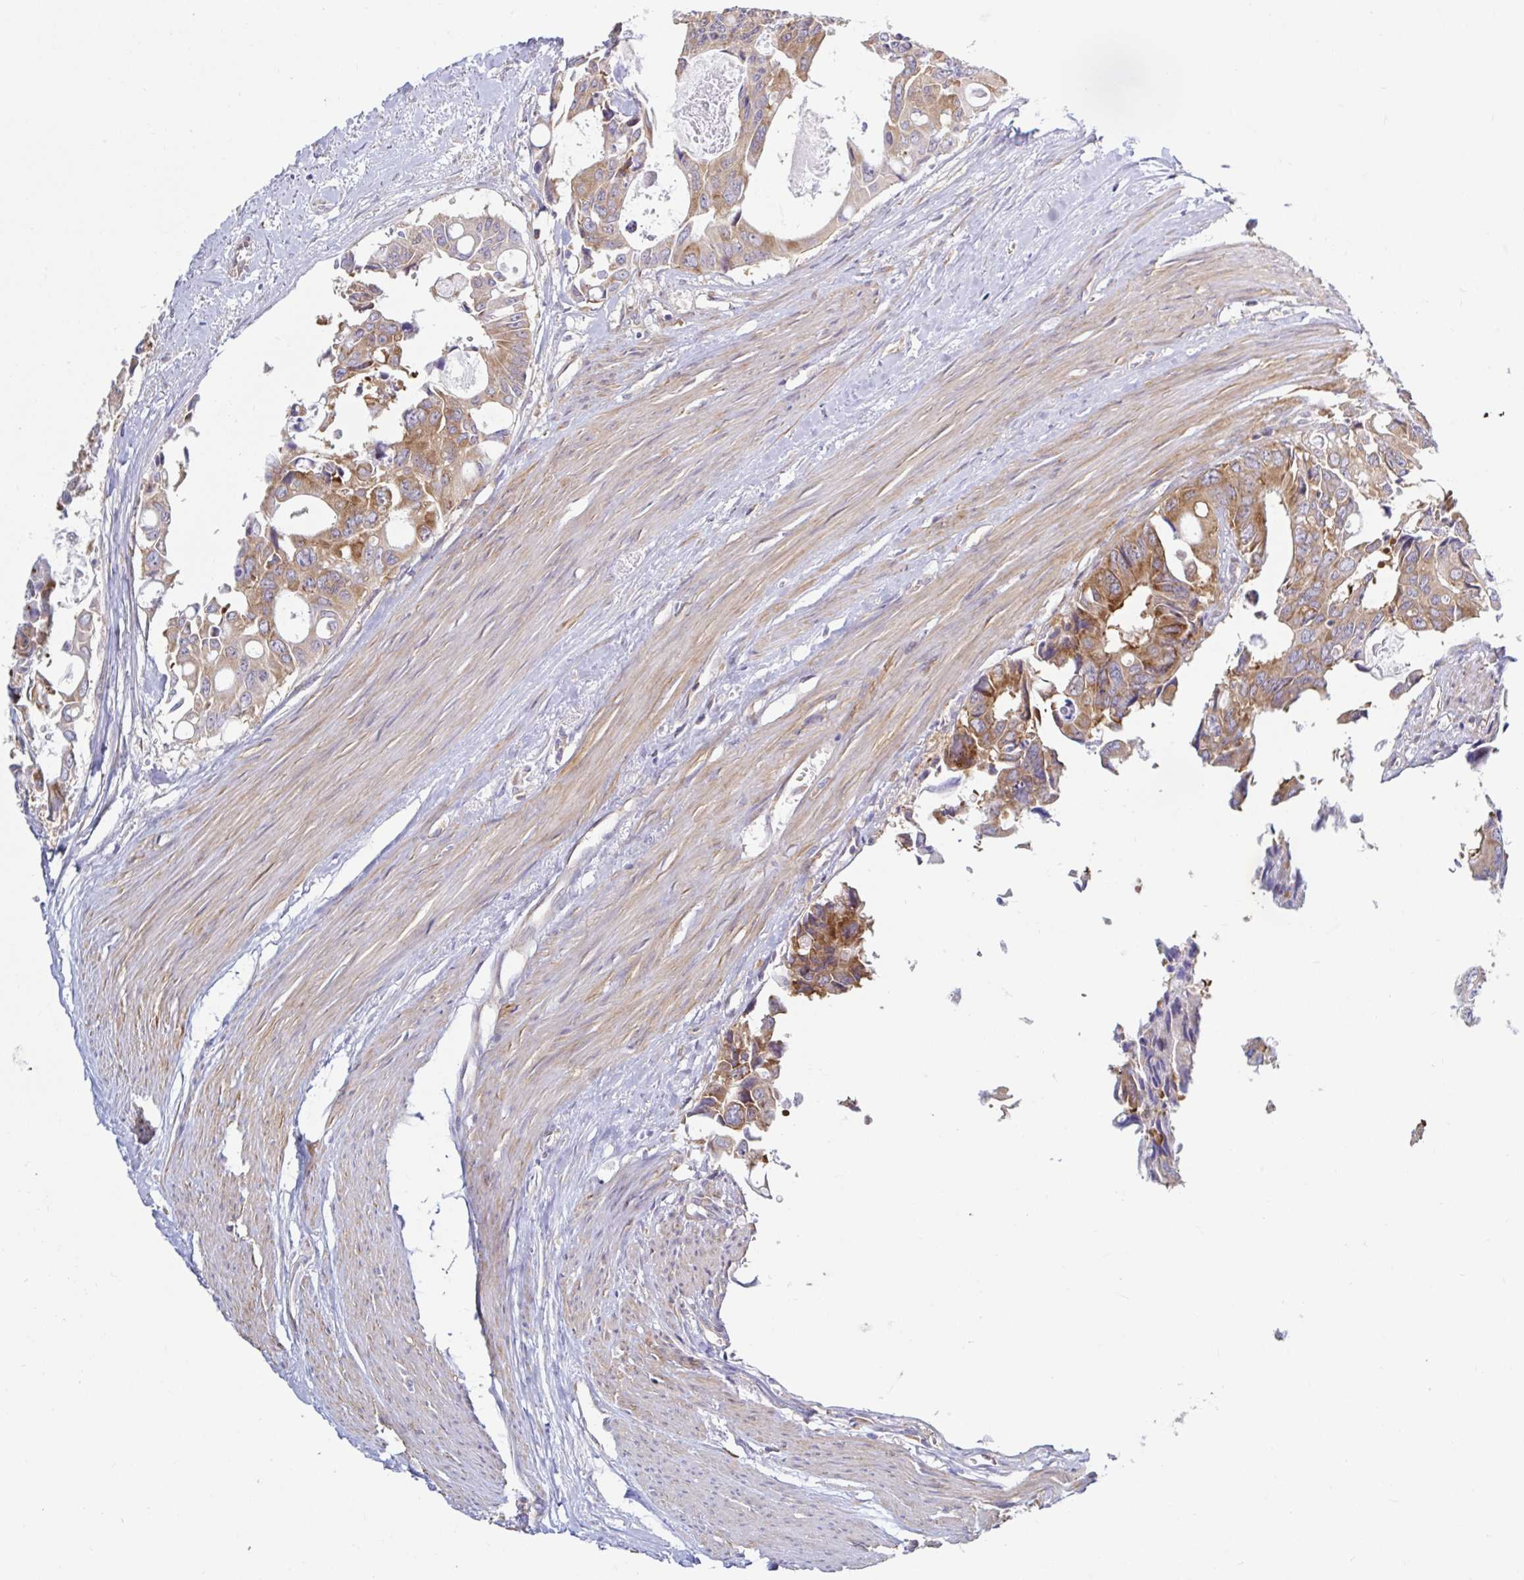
{"staining": {"intensity": "weak", "quantity": ">75%", "location": "cytoplasmic/membranous"}, "tissue": "colorectal cancer", "cell_type": "Tumor cells", "image_type": "cancer", "snomed": [{"axis": "morphology", "description": "Adenocarcinoma, NOS"}, {"axis": "topography", "description": "Rectum"}], "caption": "Colorectal cancer was stained to show a protein in brown. There is low levels of weak cytoplasmic/membranous expression in approximately >75% of tumor cells. (DAB (3,3'-diaminobenzidine) IHC, brown staining for protein, blue staining for nuclei).", "gene": "LARP1", "patient": {"sex": "male", "age": 76}}